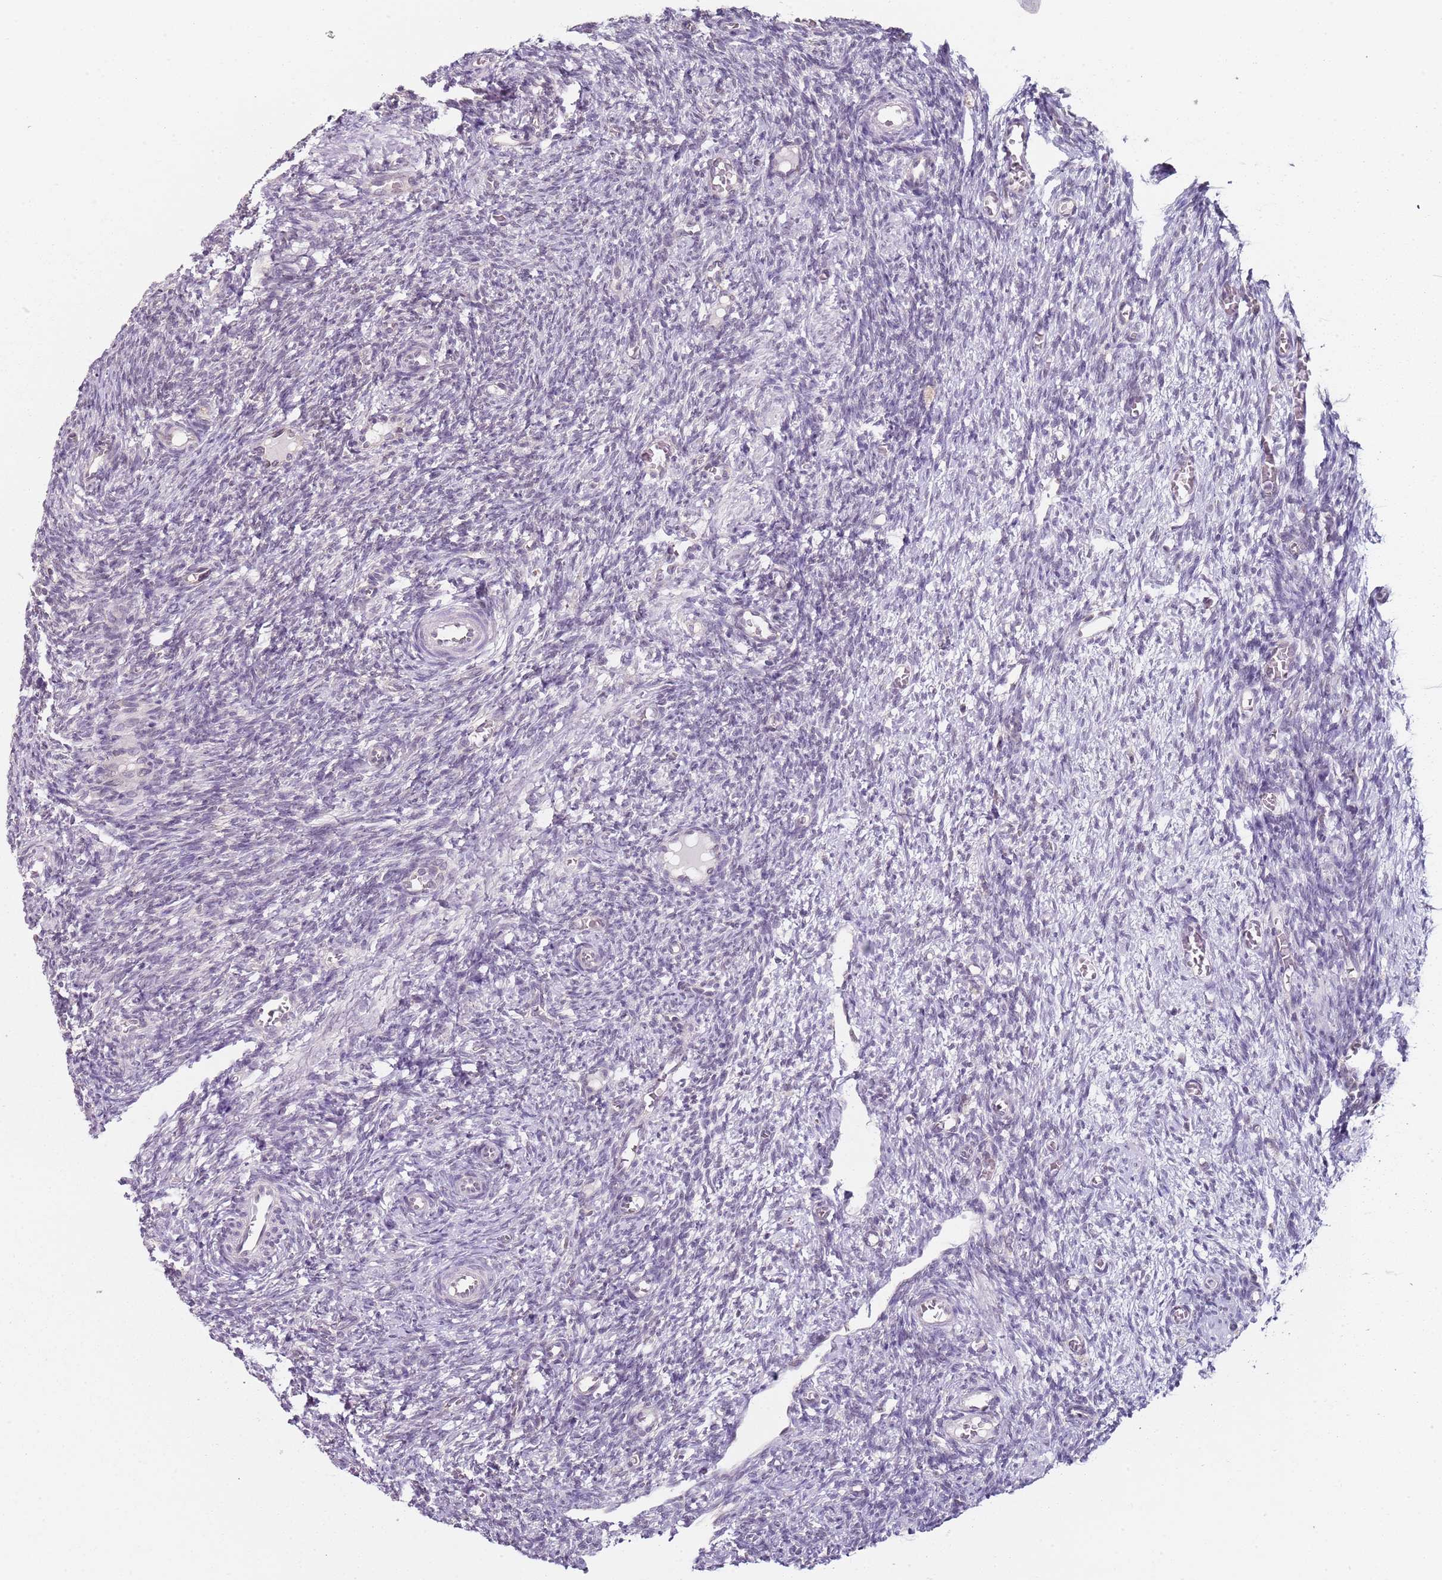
{"staining": {"intensity": "negative", "quantity": "none", "location": "none"}, "tissue": "ovary", "cell_type": "Follicle cells", "image_type": "normal", "snomed": [{"axis": "morphology", "description": "Normal tissue, NOS"}, {"axis": "topography", "description": "Ovary"}], "caption": "Follicle cells are negative for protein expression in normal human ovary. The staining is performed using DAB (3,3'-diaminobenzidine) brown chromogen with nuclei counter-stained in using hematoxylin.", "gene": "SMARCAL1", "patient": {"sex": "female", "age": 27}}